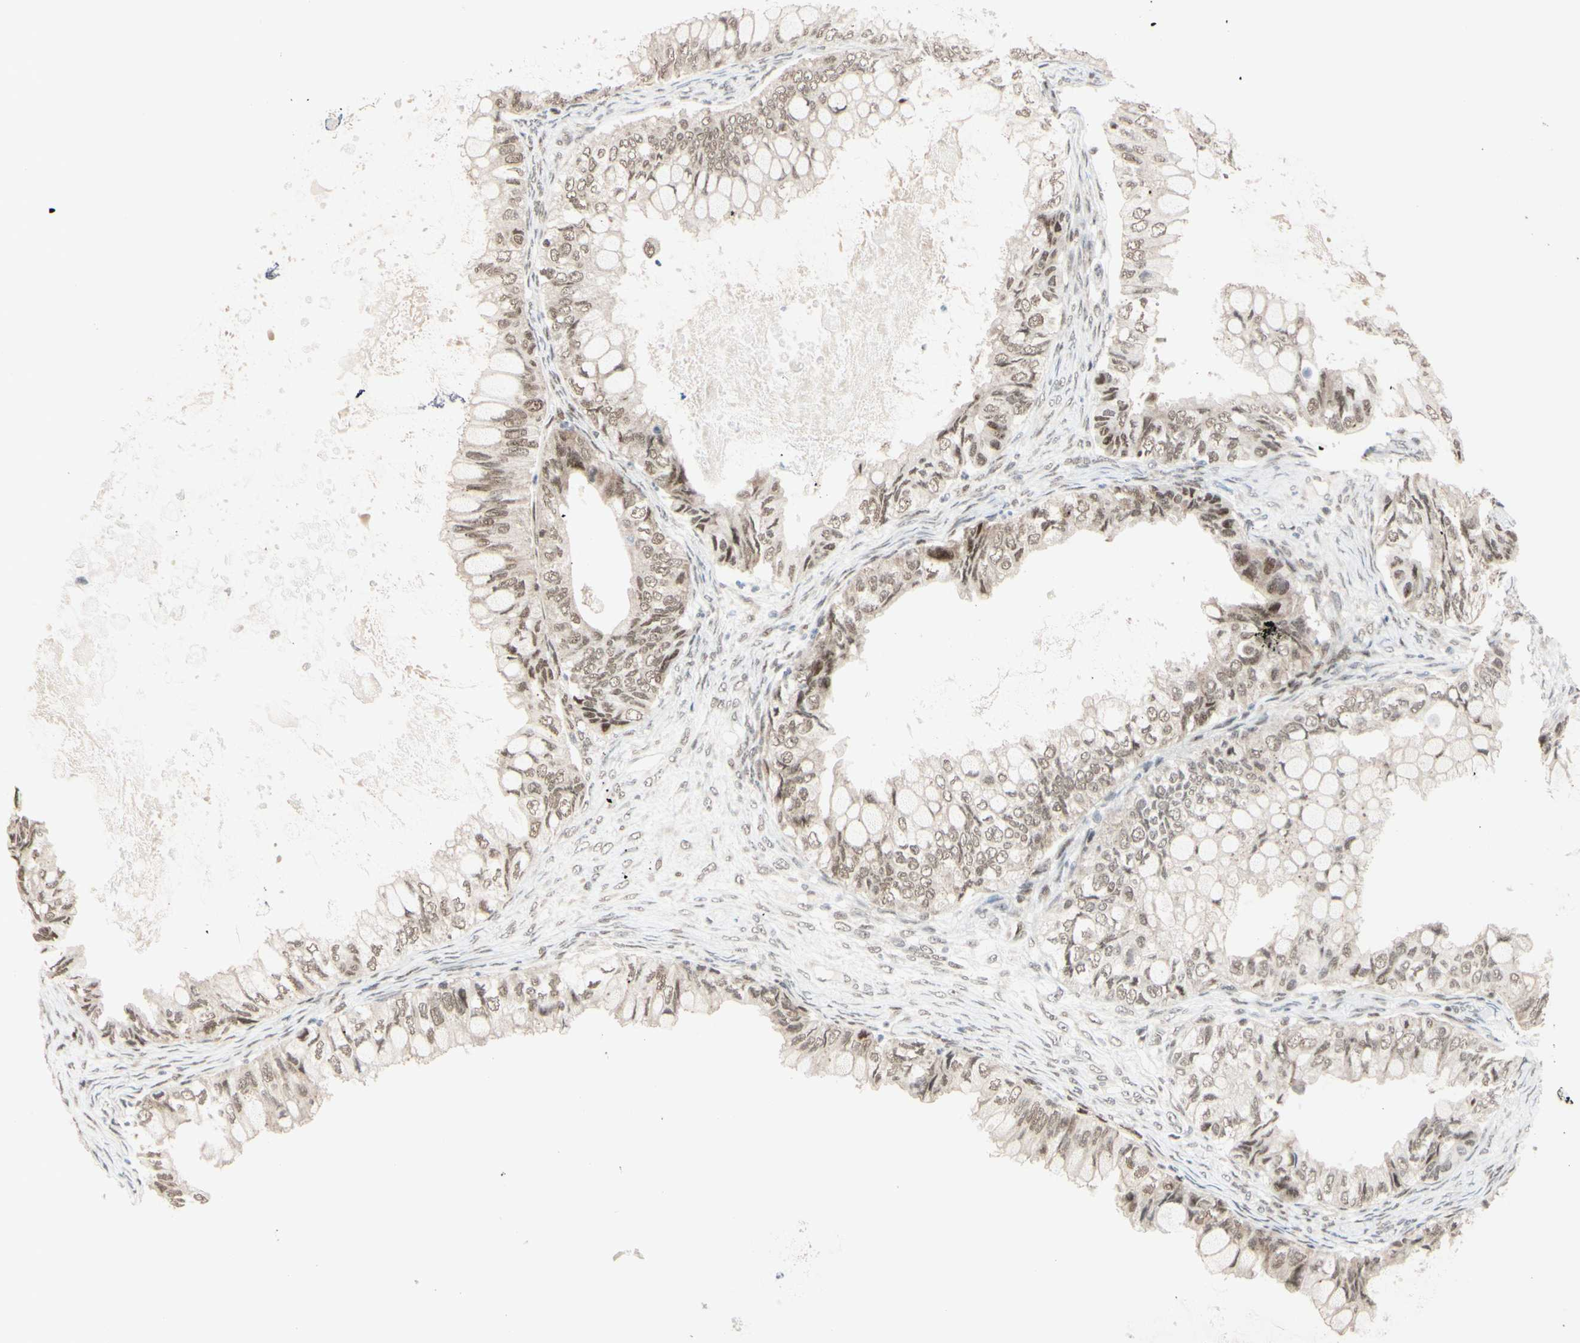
{"staining": {"intensity": "weak", "quantity": ">75%", "location": "cytoplasmic/membranous,nuclear"}, "tissue": "ovarian cancer", "cell_type": "Tumor cells", "image_type": "cancer", "snomed": [{"axis": "morphology", "description": "Cystadenocarcinoma, mucinous, NOS"}, {"axis": "topography", "description": "Ovary"}], "caption": "Ovarian cancer (mucinous cystadenocarcinoma) stained with IHC displays weak cytoplasmic/membranous and nuclear staining in about >75% of tumor cells.", "gene": "BRMS1", "patient": {"sex": "female", "age": 80}}